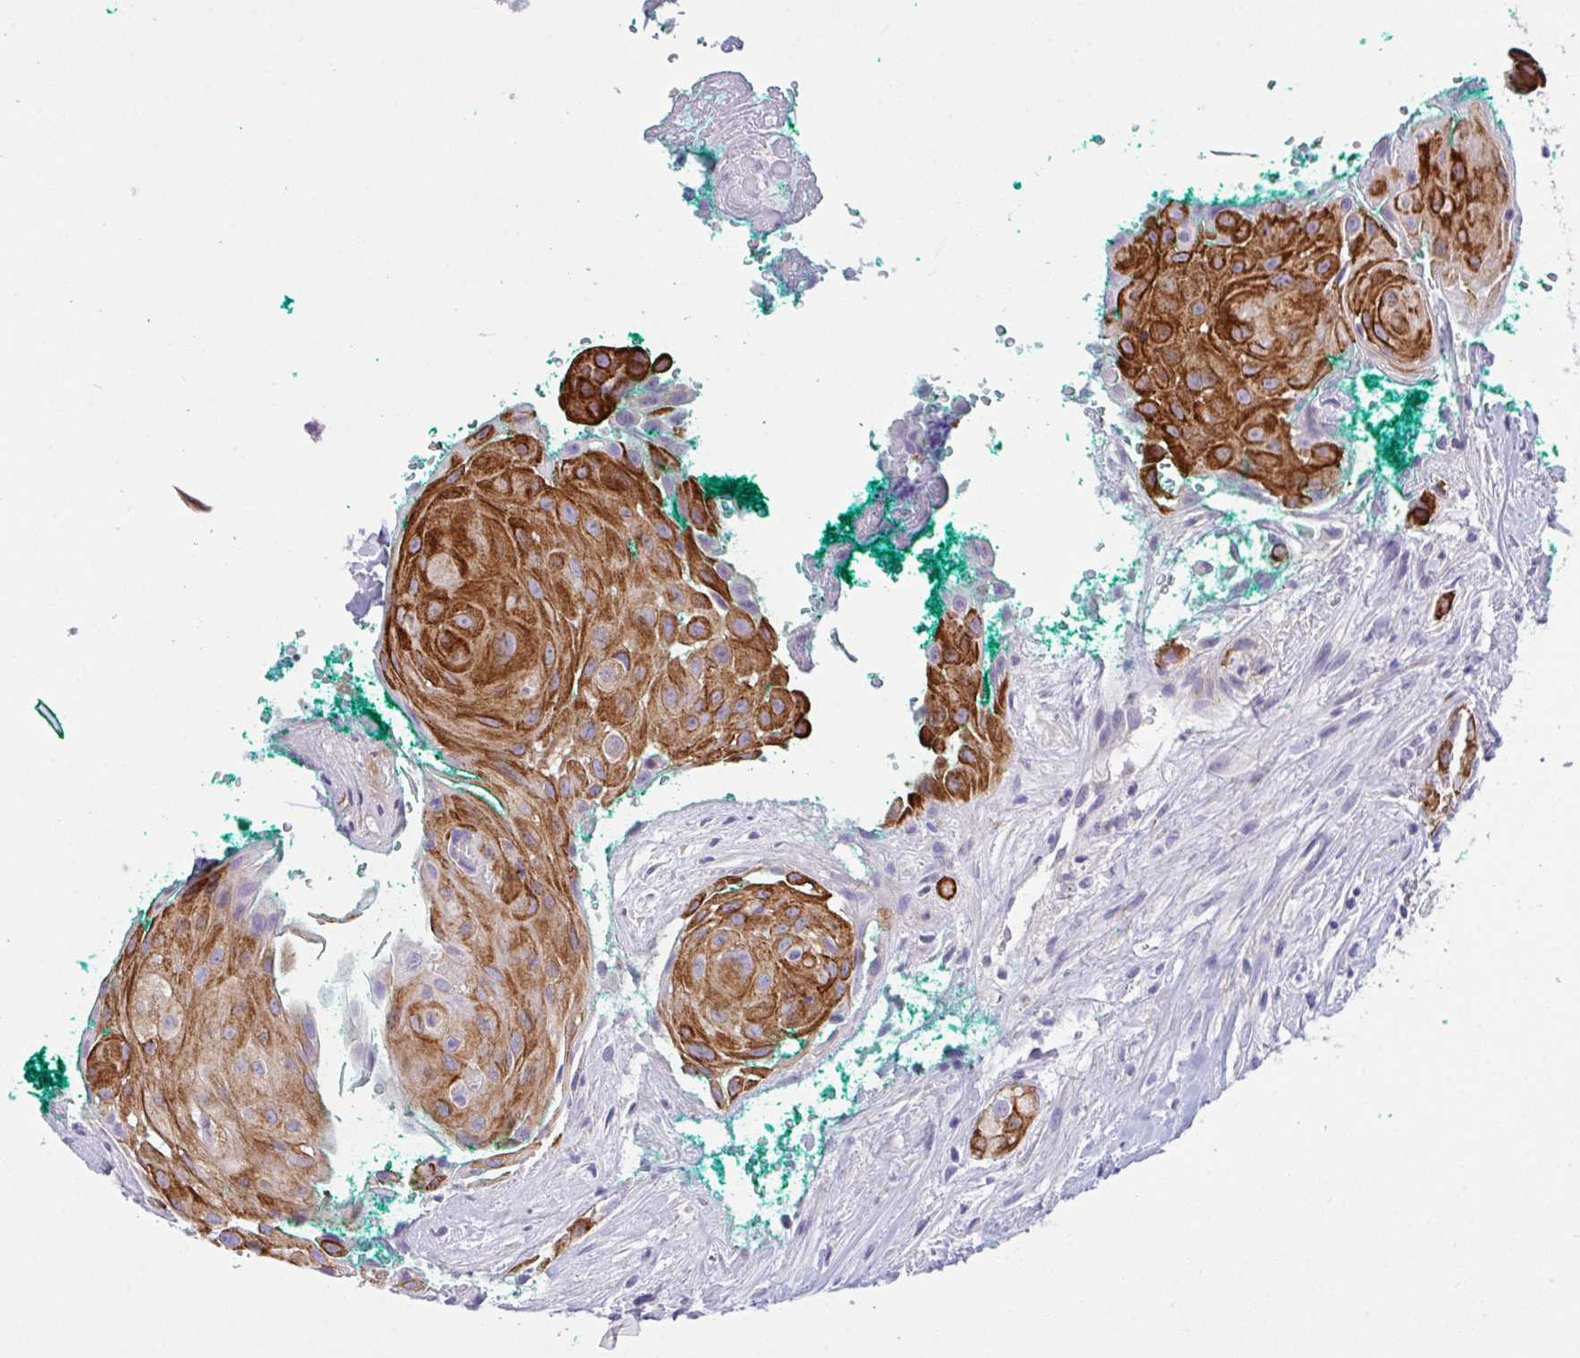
{"staining": {"intensity": "strong", "quantity": ">75%", "location": "cytoplasmic/membranous"}, "tissue": "head and neck cancer", "cell_type": "Tumor cells", "image_type": "cancer", "snomed": [{"axis": "morphology", "description": "Squamous cell carcinoma, NOS"}, {"axis": "topography", "description": "Head-Neck"}], "caption": "Protein analysis of head and neck cancer tissue shows strong cytoplasmic/membranous expression in about >75% of tumor cells.", "gene": "FBXL20", "patient": {"sex": "male", "age": 83}}